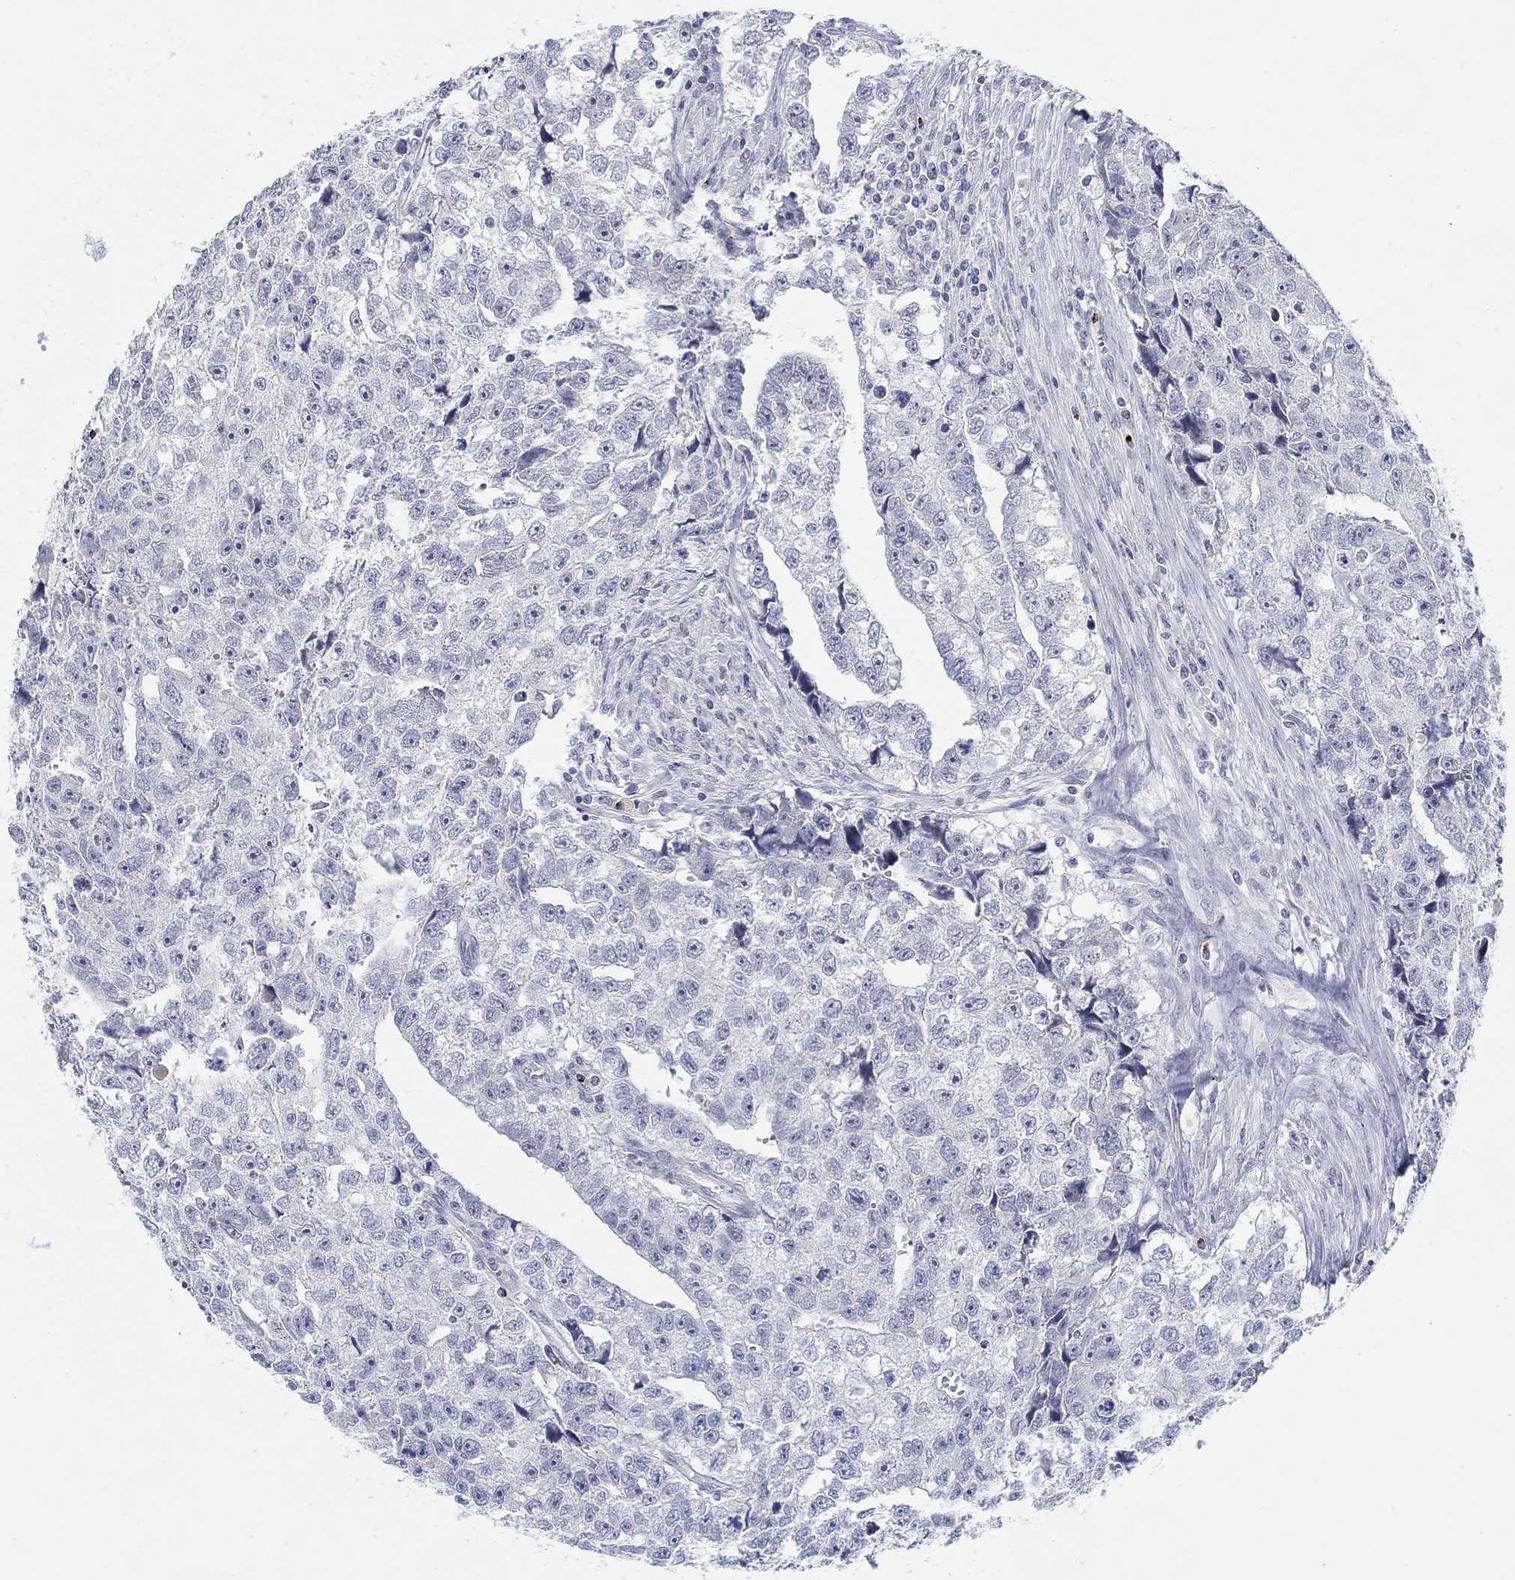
{"staining": {"intensity": "negative", "quantity": "none", "location": "none"}, "tissue": "testis cancer", "cell_type": "Tumor cells", "image_type": "cancer", "snomed": [{"axis": "morphology", "description": "Carcinoma, Embryonal, NOS"}, {"axis": "morphology", "description": "Teratoma, malignant, NOS"}, {"axis": "topography", "description": "Testis"}], "caption": "Immunohistochemistry photomicrograph of neoplastic tissue: human testis cancer stained with DAB shows no significant protein positivity in tumor cells.", "gene": "ANO7", "patient": {"sex": "male", "age": 44}}